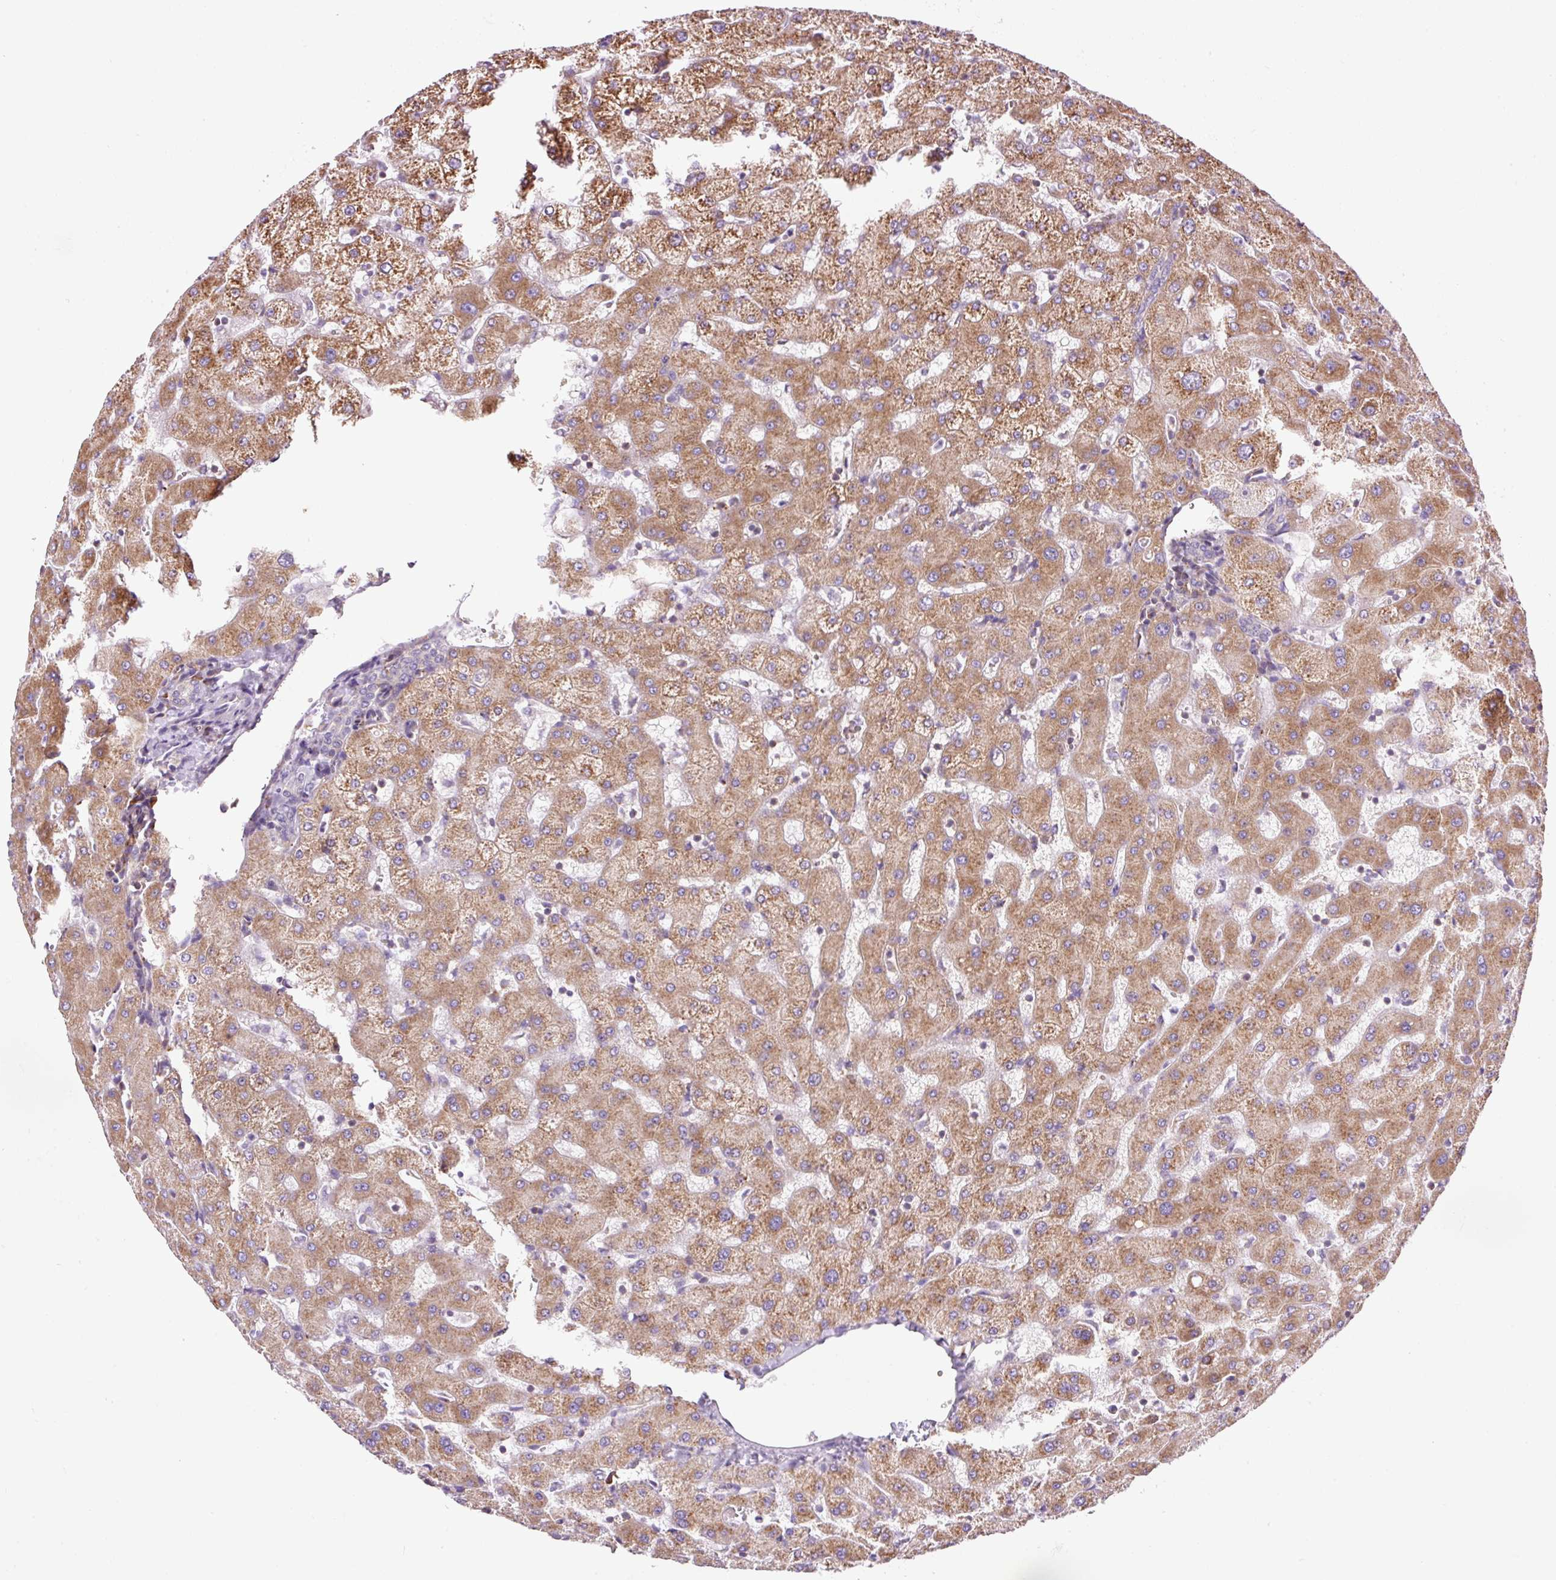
{"staining": {"intensity": "weak", "quantity": "25%-75%", "location": "cytoplasmic/membranous"}, "tissue": "liver", "cell_type": "Cholangiocytes", "image_type": "normal", "snomed": [{"axis": "morphology", "description": "Normal tissue, NOS"}, {"axis": "topography", "description": "Liver"}], "caption": "Immunohistochemical staining of unremarkable liver displays low levels of weak cytoplasmic/membranous positivity in about 25%-75% of cholangiocytes.", "gene": "RPL41", "patient": {"sex": "female", "age": 63}}